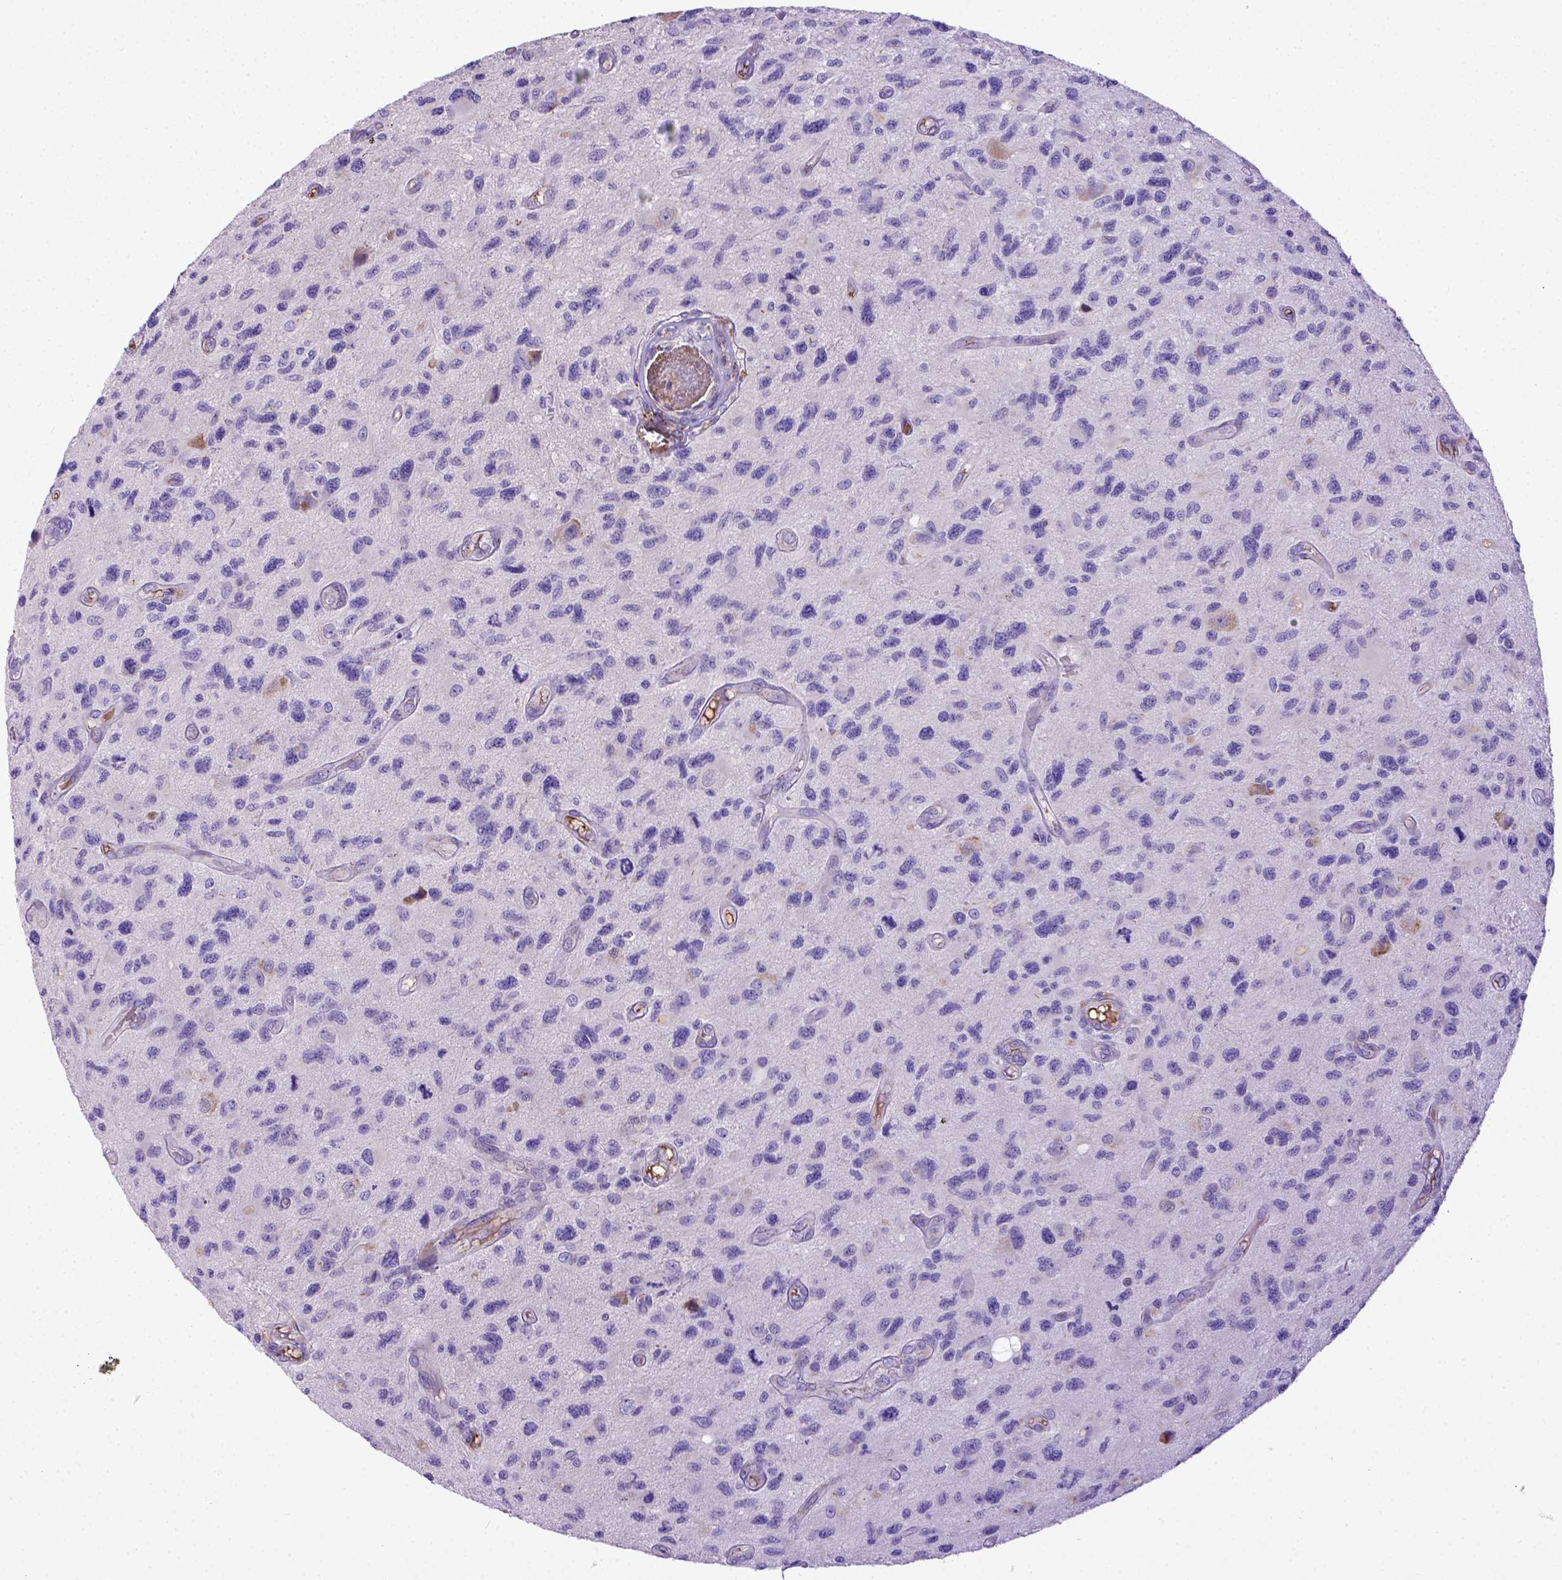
{"staining": {"intensity": "negative", "quantity": "none", "location": "none"}, "tissue": "glioma", "cell_type": "Tumor cells", "image_type": "cancer", "snomed": [{"axis": "morphology", "description": "Glioma, malignant, NOS"}, {"axis": "morphology", "description": "Glioma, malignant, High grade"}, {"axis": "topography", "description": "Brain"}], "caption": "An image of human glioma is negative for staining in tumor cells. (Immunohistochemistry (ihc), brightfield microscopy, high magnification).", "gene": "CFAP300", "patient": {"sex": "female", "age": 71}}